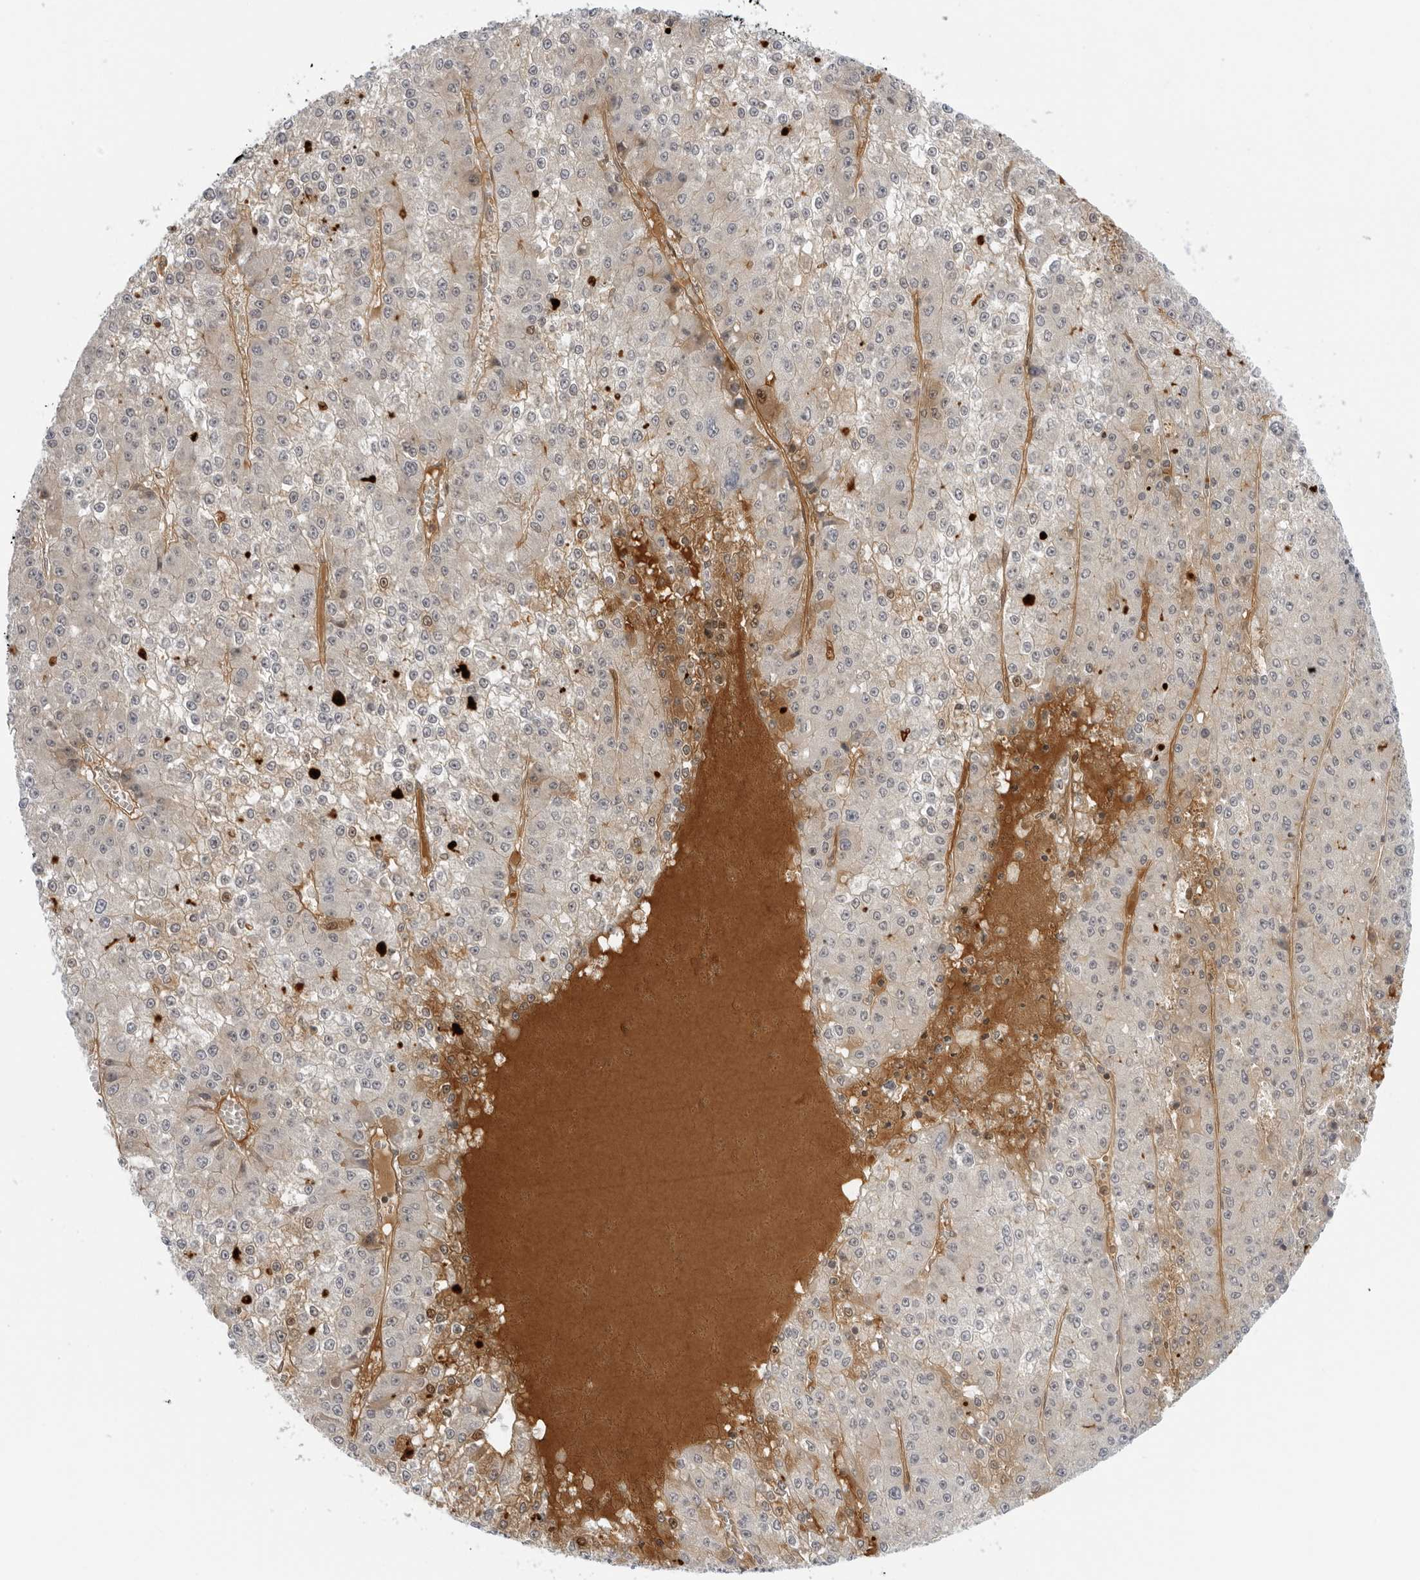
{"staining": {"intensity": "weak", "quantity": "<25%", "location": "cytoplasmic/membranous"}, "tissue": "liver cancer", "cell_type": "Tumor cells", "image_type": "cancer", "snomed": [{"axis": "morphology", "description": "Carcinoma, Hepatocellular, NOS"}, {"axis": "topography", "description": "Liver"}], "caption": "DAB immunohistochemical staining of liver cancer (hepatocellular carcinoma) exhibits no significant expression in tumor cells. Nuclei are stained in blue.", "gene": "SUGCT", "patient": {"sex": "female", "age": 73}}